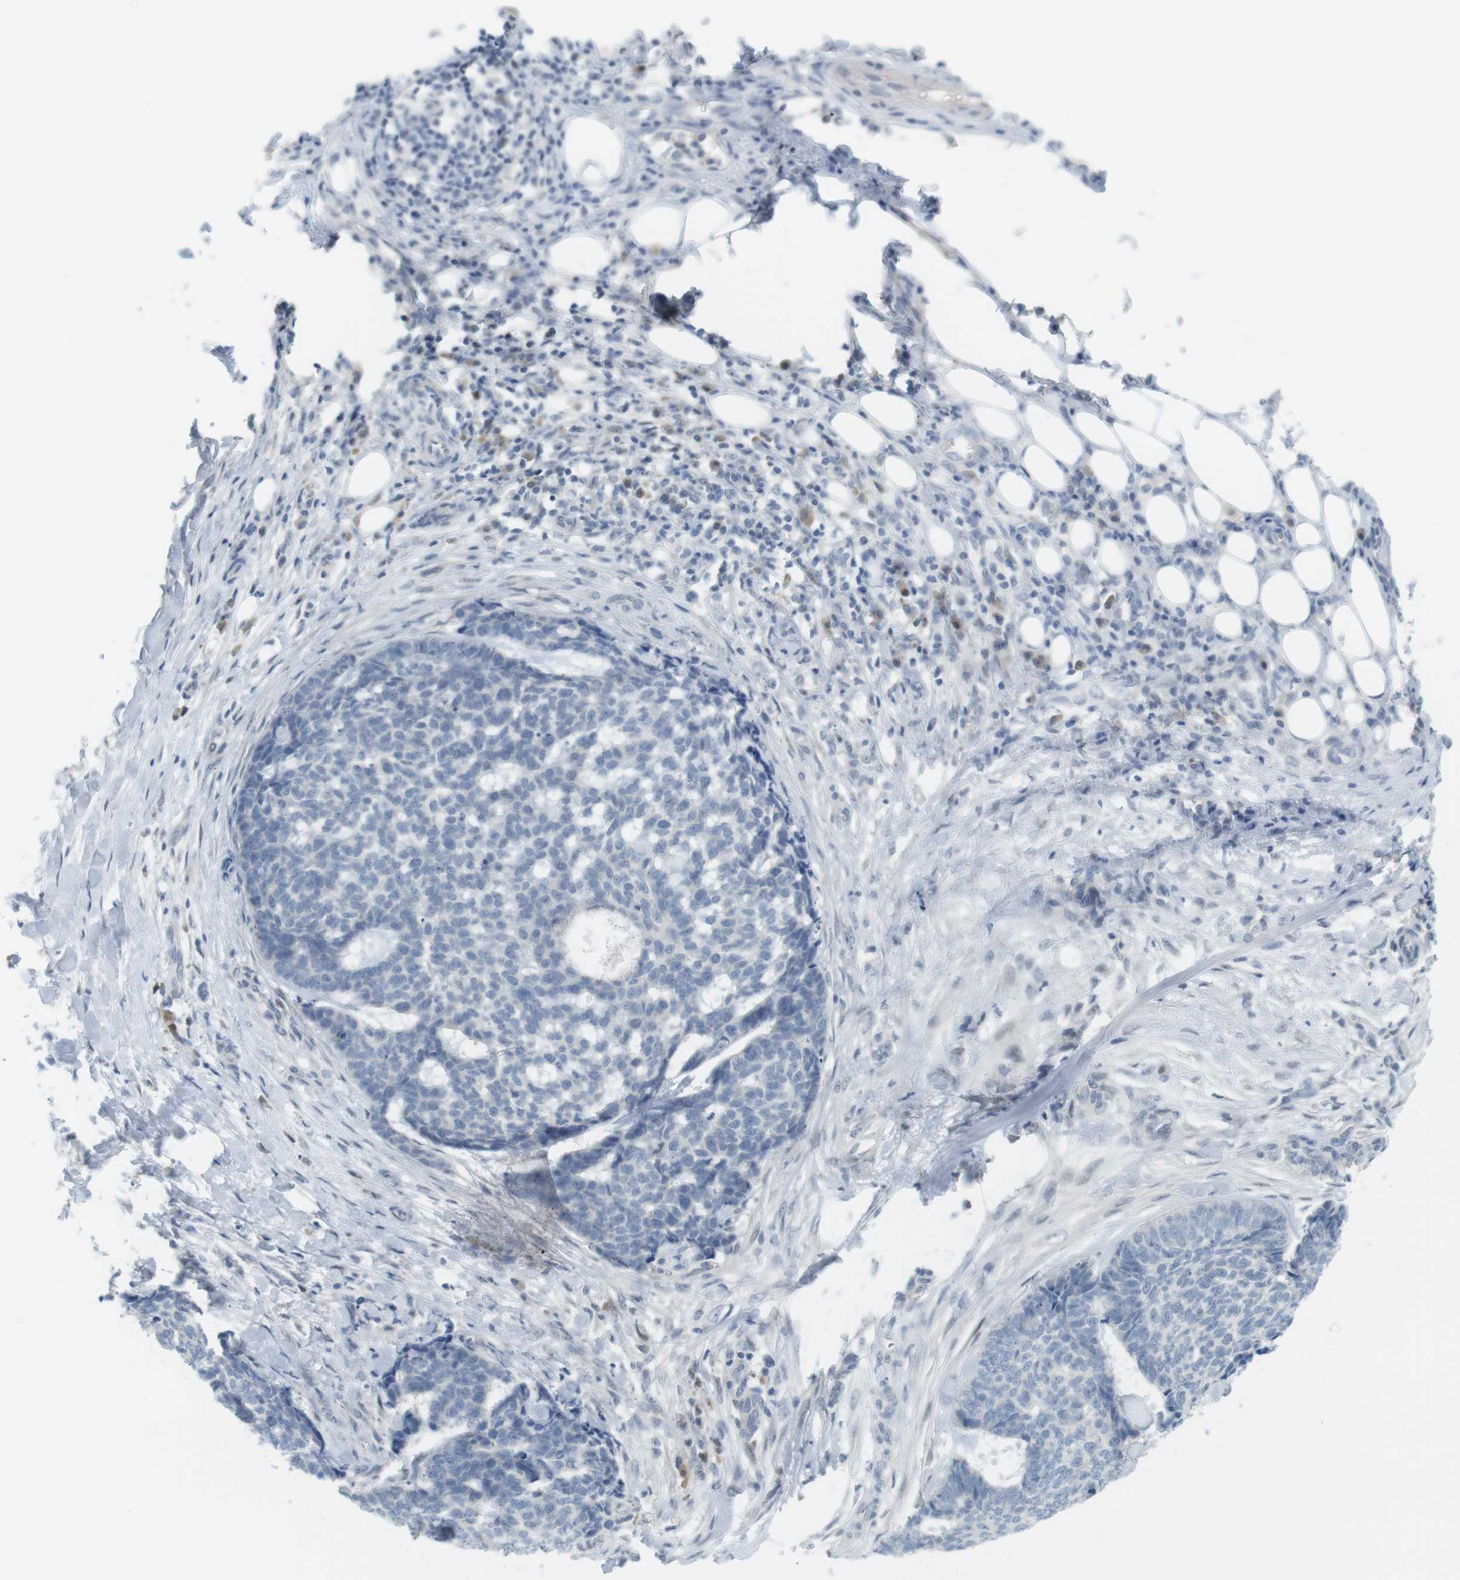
{"staining": {"intensity": "negative", "quantity": "none", "location": "none"}, "tissue": "skin cancer", "cell_type": "Tumor cells", "image_type": "cancer", "snomed": [{"axis": "morphology", "description": "Basal cell carcinoma"}, {"axis": "topography", "description": "Skin"}], "caption": "Skin cancer (basal cell carcinoma) was stained to show a protein in brown. There is no significant staining in tumor cells.", "gene": "CREB3L2", "patient": {"sex": "male", "age": 84}}